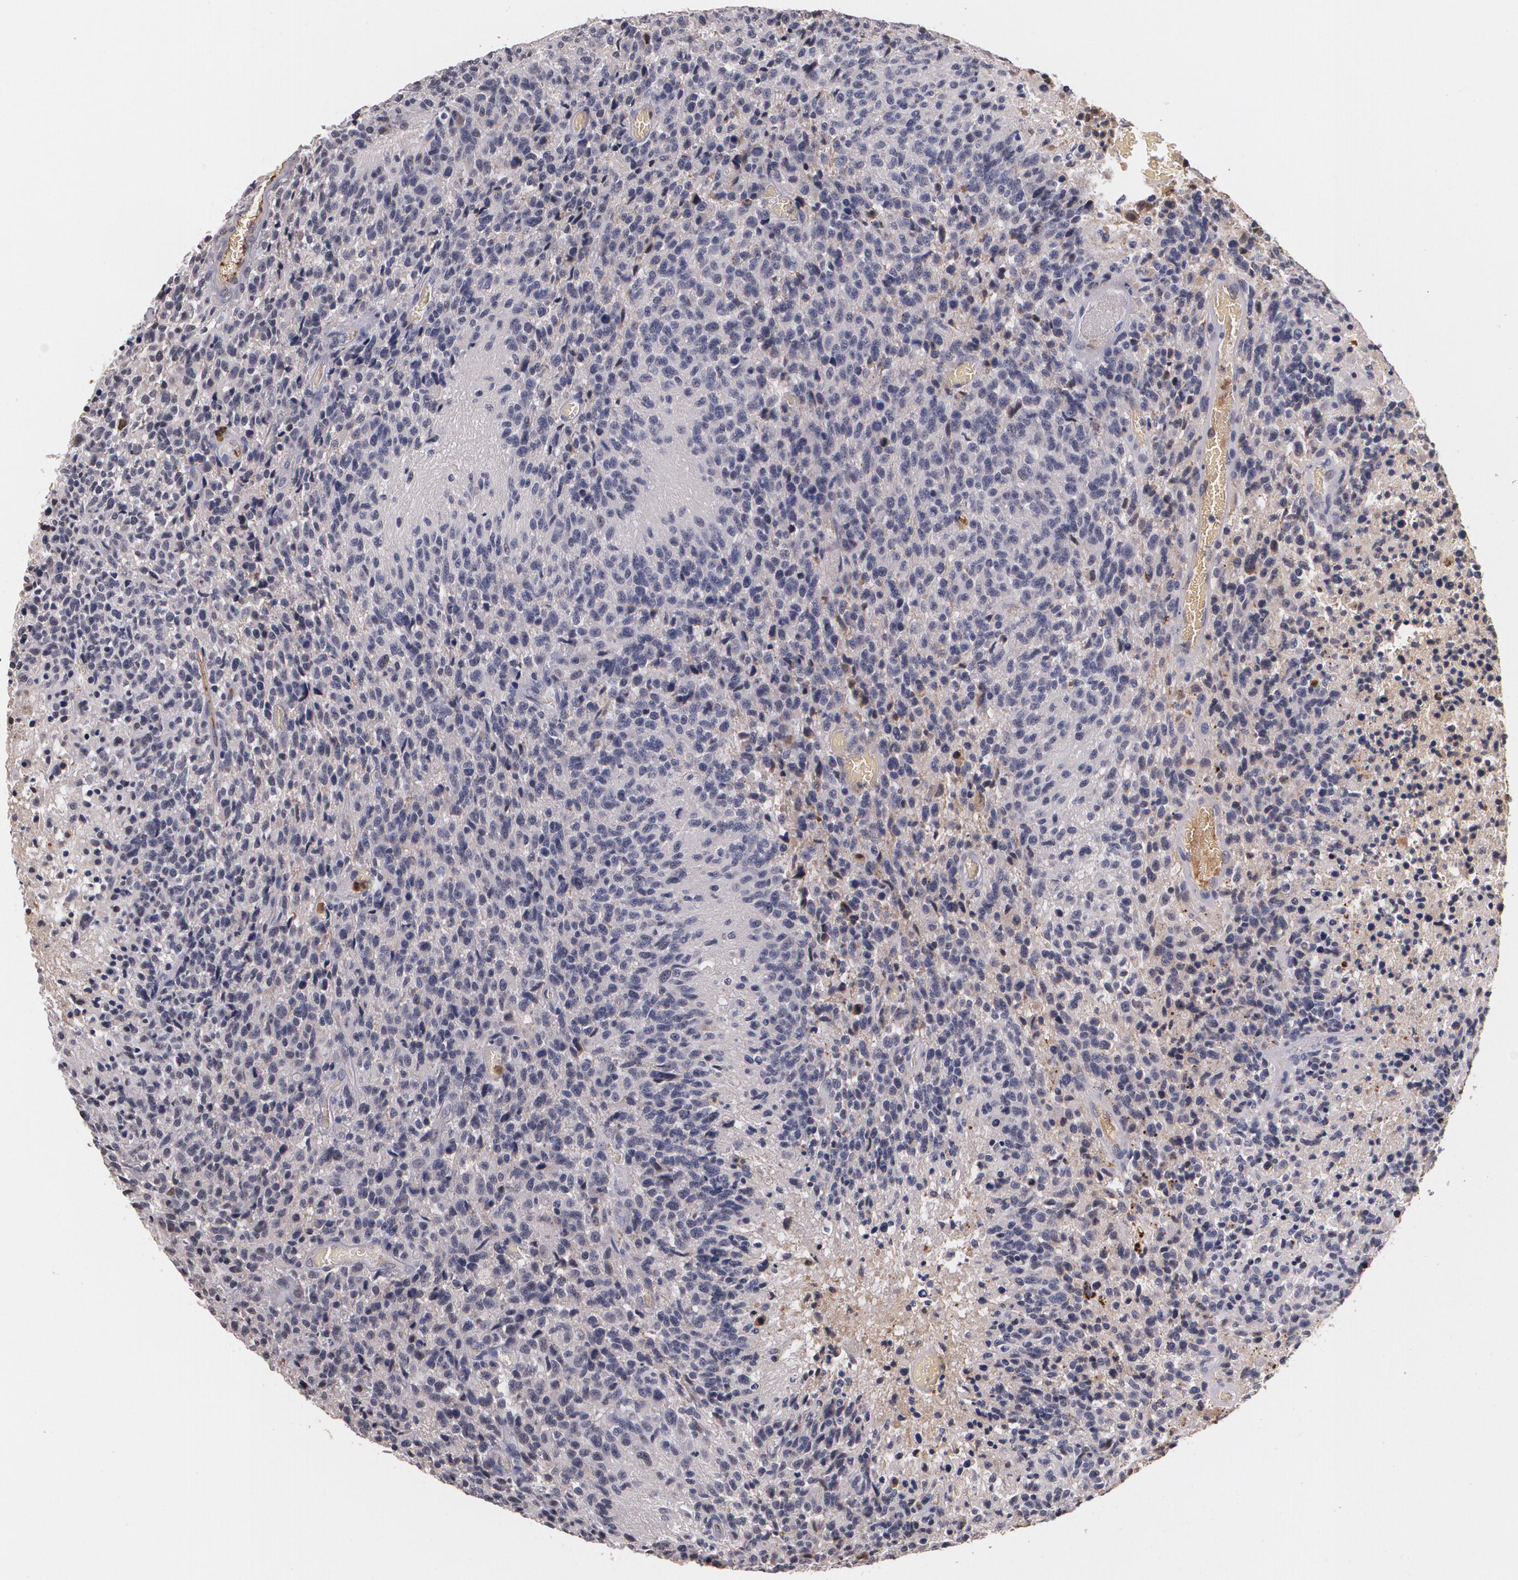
{"staining": {"intensity": "weak", "quantity": ">75%", "location": "cytoplasmic/membranous"}, "tissue": "glioma", "cell_type": "Tumor cells", "image_type": "cancer", "snomed": [{"axis": "morphology", "description": "Glioma, malignant, High grade"}, {"axis": "topography", "description": "Brain"}], "caption": "Malignant high-grade glioma stained with immunohistochemistry (IHC) exhibits weak cytoplasmic/membranous staining in approximately >75% of tumor cells.", "gene": "PTS", "patient": {"sex": "male", "age": 36}}